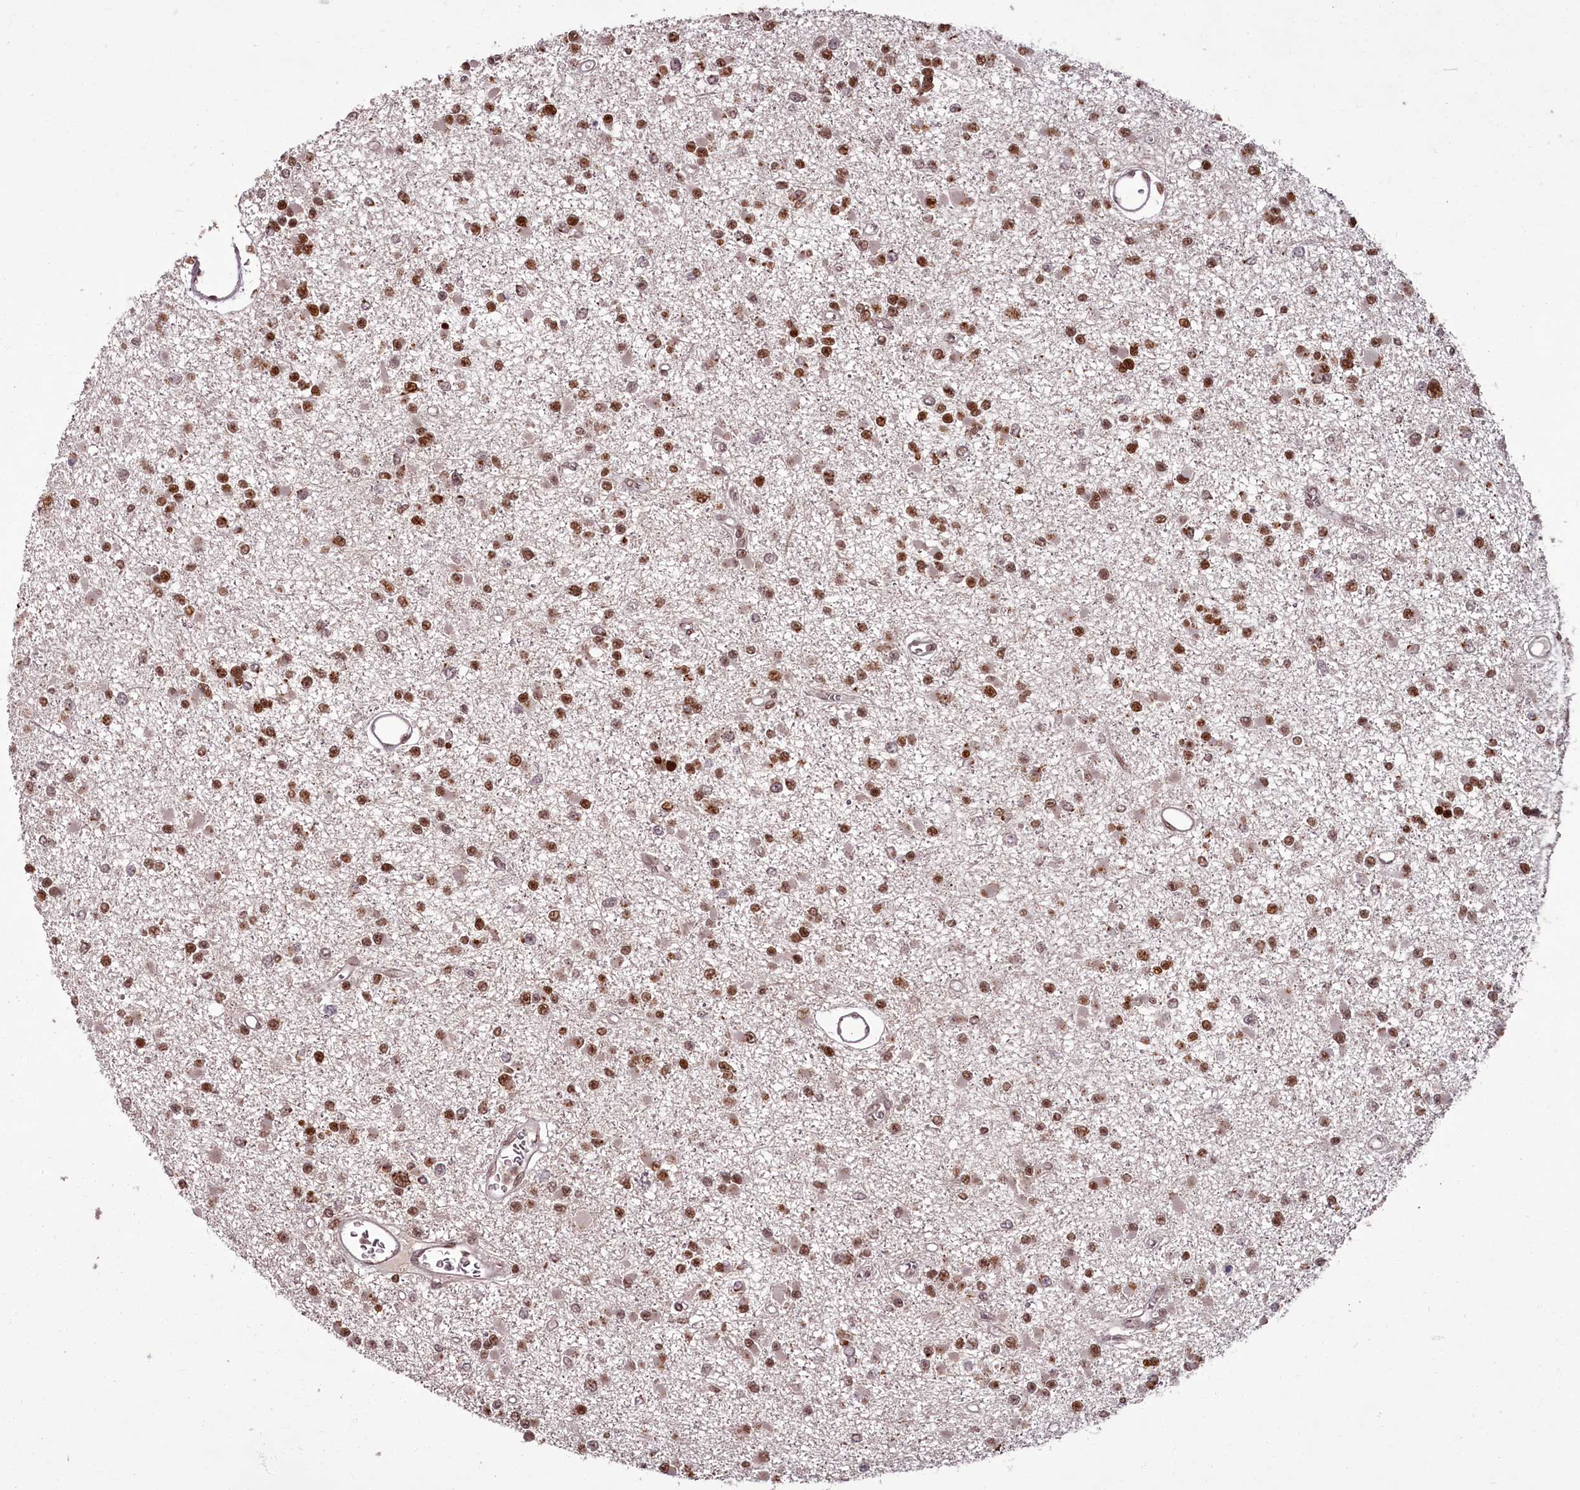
{"staining": {"intensity": "moderate", "quantity": ">75%", "location": "nuclear"}, "tissue": "glioma", "cell_type": "Tumor cells", "image_type": "cancer", "snomed": [{"axis": "morphology", "description": "Glioma, malignant, Low grade"}, {"axis": "topography", "description": "Brain"}], "caption": "An image of glioma stained for a protein displays moderate nuclear brown staining in tumor cells. Nuclei are stained in blue.", "gene": "CEP83", "patient": {"sex": "female", "age": 22}}